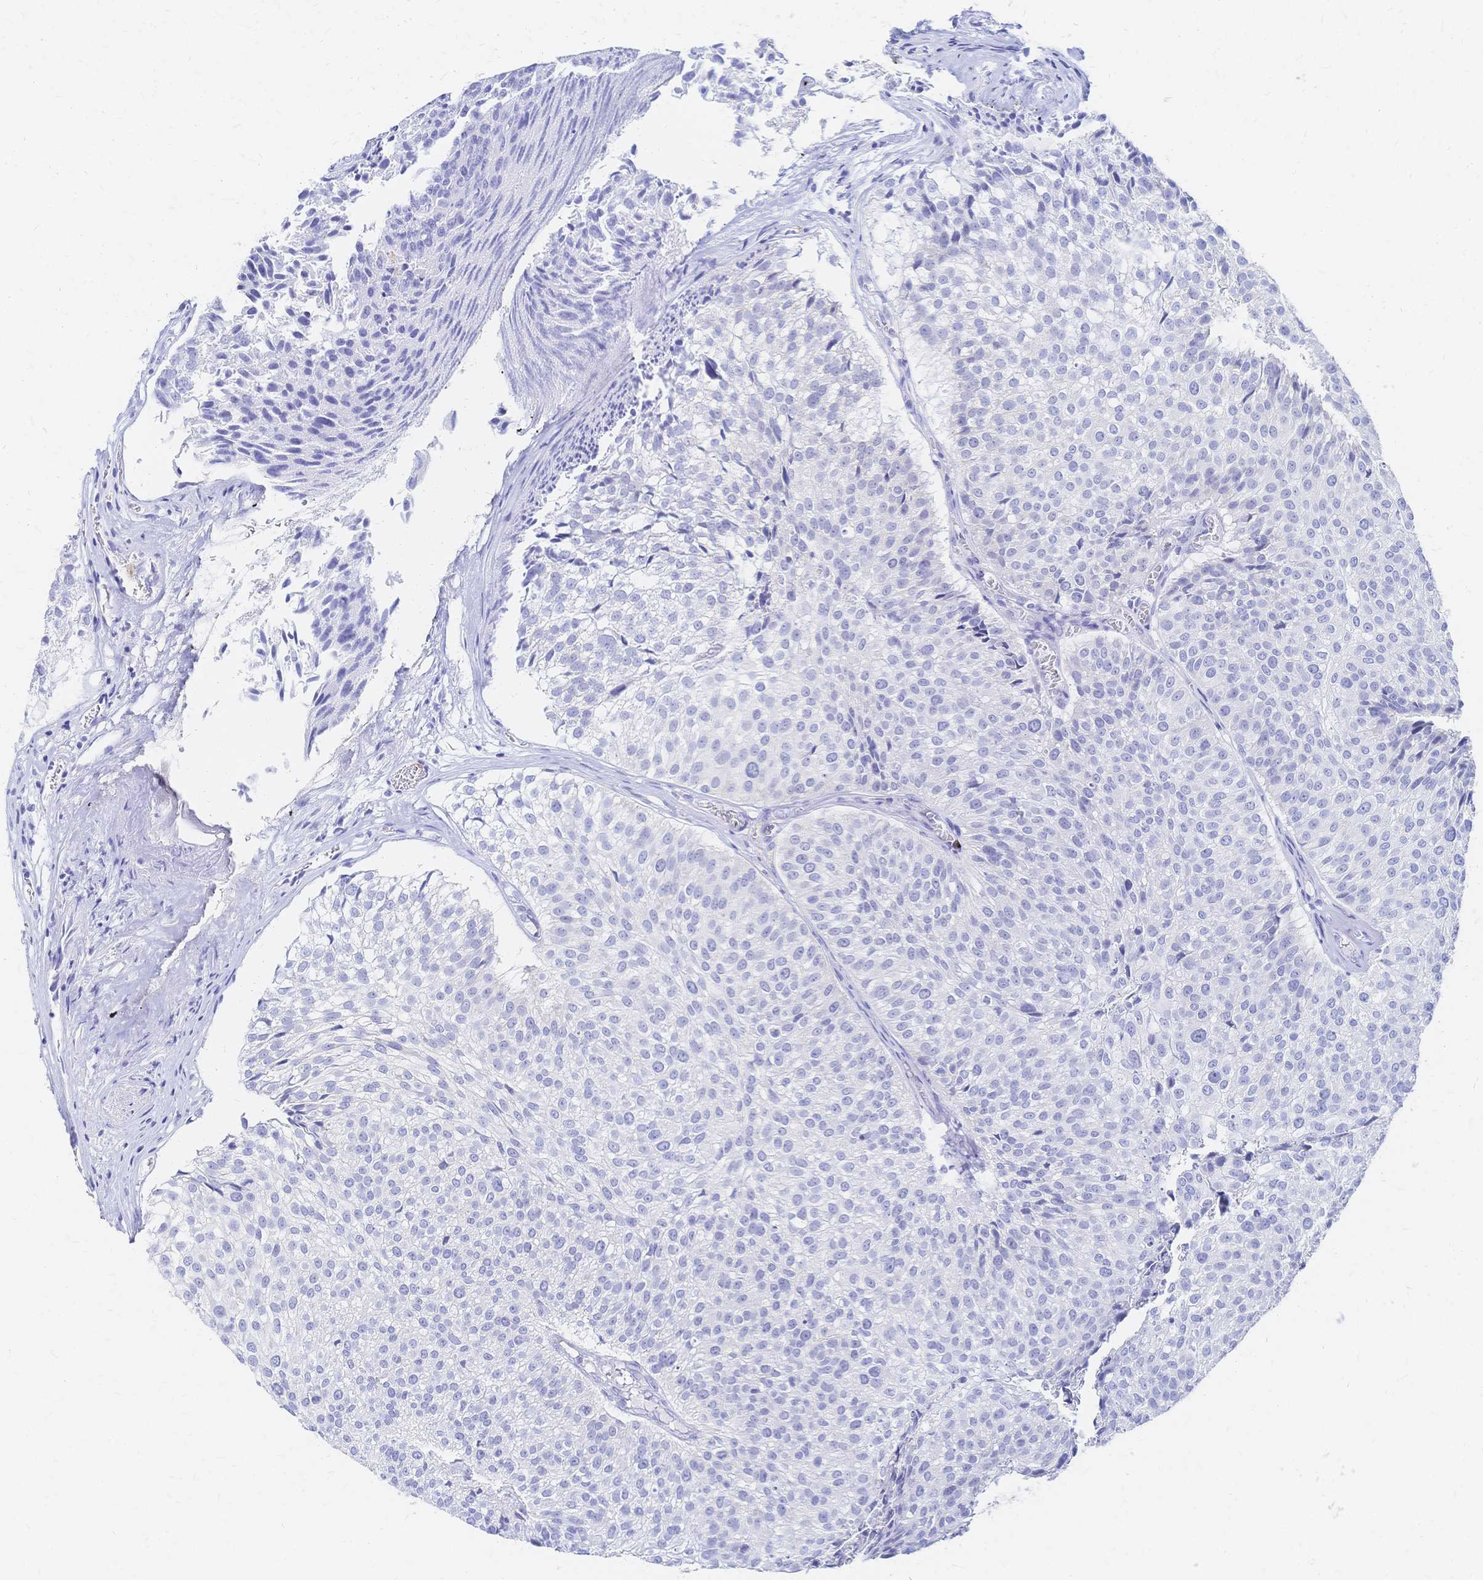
{"staining": {"intensity": "negative", "quantity": "none", "location": "none"}, "tissue": "urothelial cancer", "cell_type": "Tumor cells", "image_type": "cancer", "snomed": [{"axis": "morphology", "description": "Urothelial carcinoma, Low grade"}, {"axis": "topography", "description": "Urinary bladder"}], "caption": "DAB (3,3'-diaminobenzidine) immunohistochemical staining of human urothelial cancer displays no significant staining in tumor cells. (DAB immunohistochemistry visualized using brightfield microscopy, high magnification).", "gene": "SLC5A1", "patient": {"sex": "male", "age": 80}}